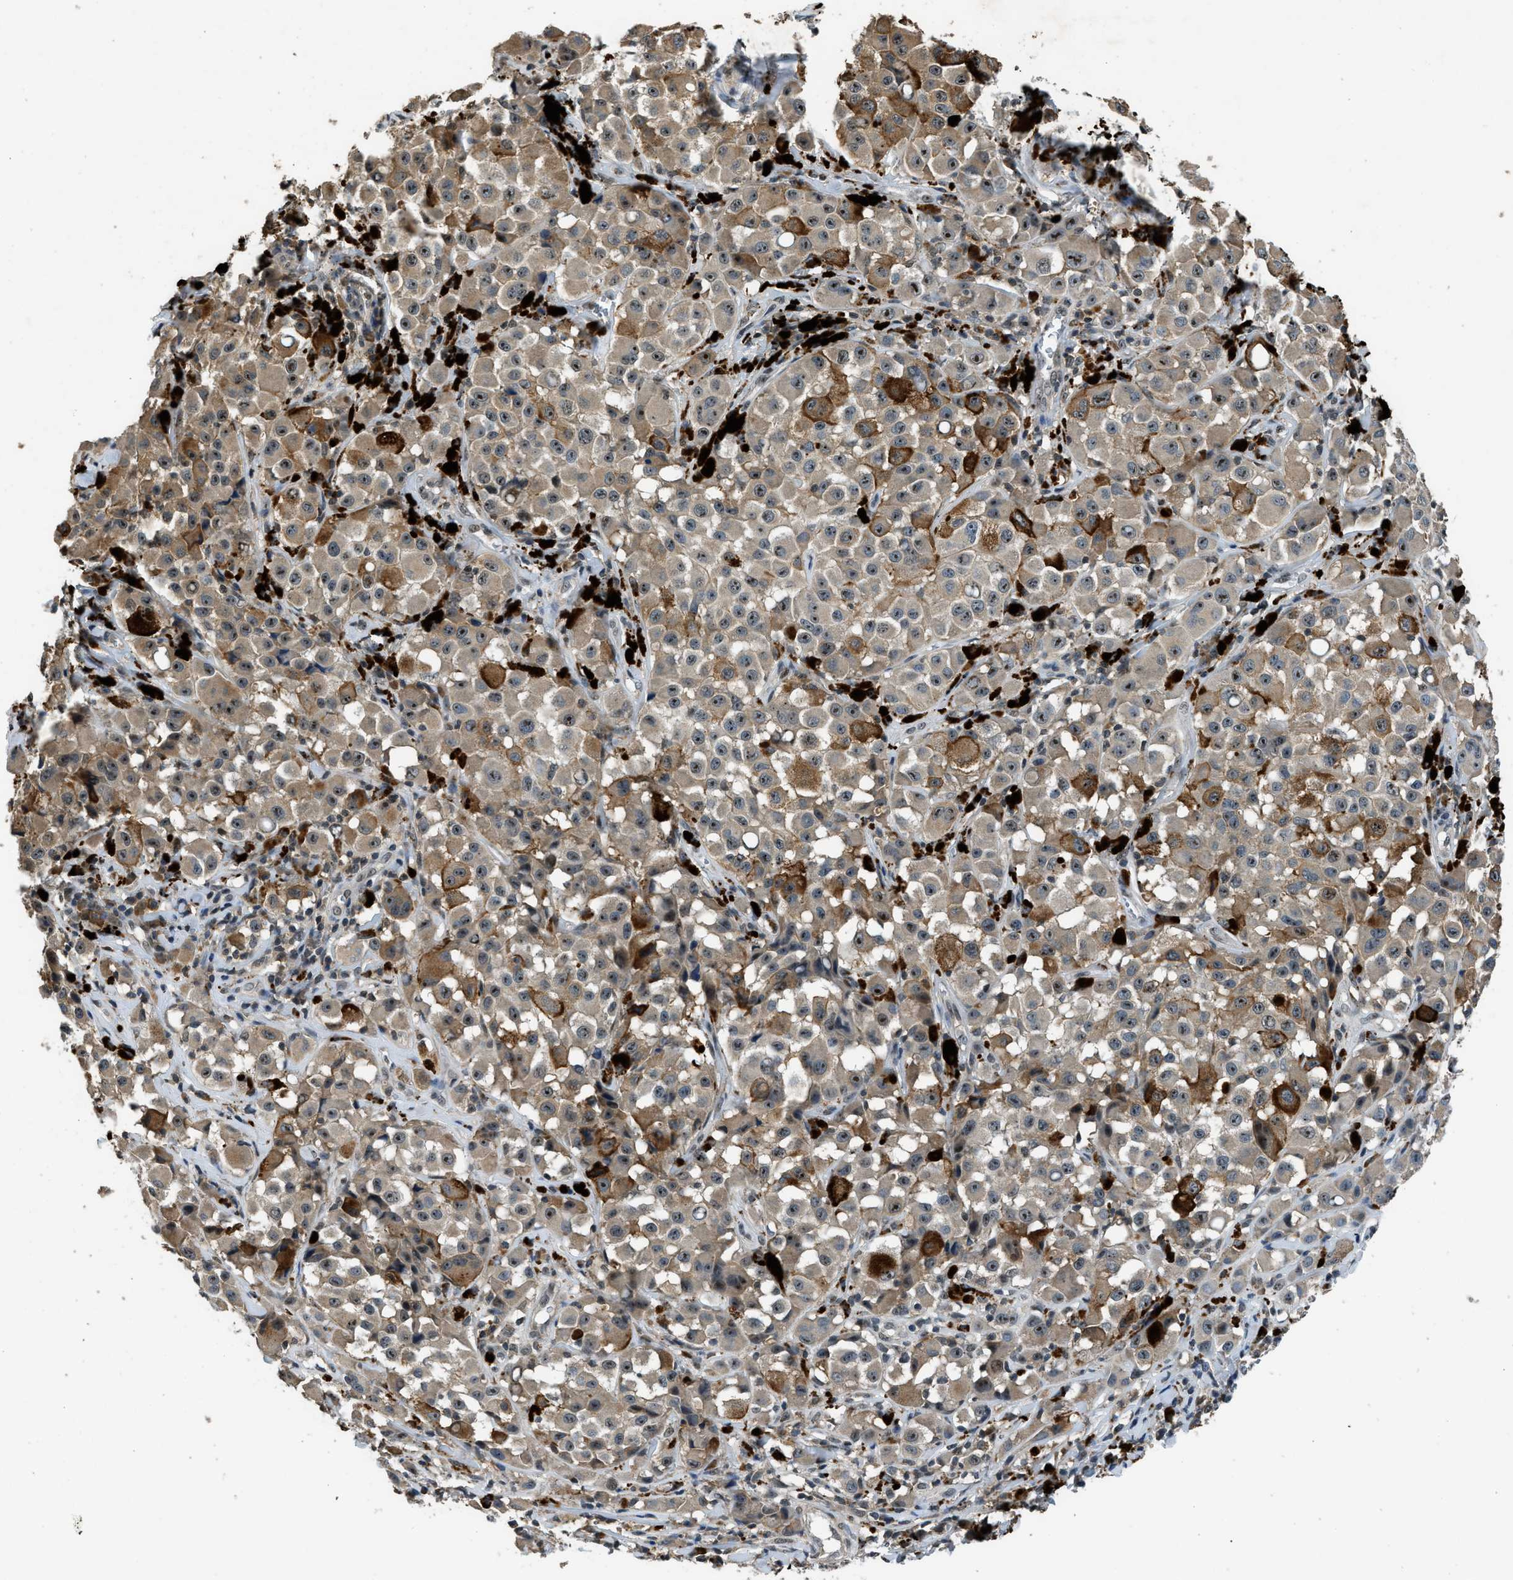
{"staining": {"intensity": "moderate", "quantity": "25%-75%", "location": "cytoplasmic/membranous,nuclear"}, "tissue": "melanoma", "cell_type": "Tumor cells", "image_type": "cancer", "snomed": [{"axis": "morphology", "description": "Malignant melanoma, NOS"}, {"axis": "topography", "description": "Skin"}], "caption": "Tumor cells demonstrate medium levels of moderate cytoplasmic/membranous and nuclear expression in approximately 25%-75% of cells in malignant melanoma.", "gene": "SLC15A4", "patient": {"sex": "male", "age": 84}}